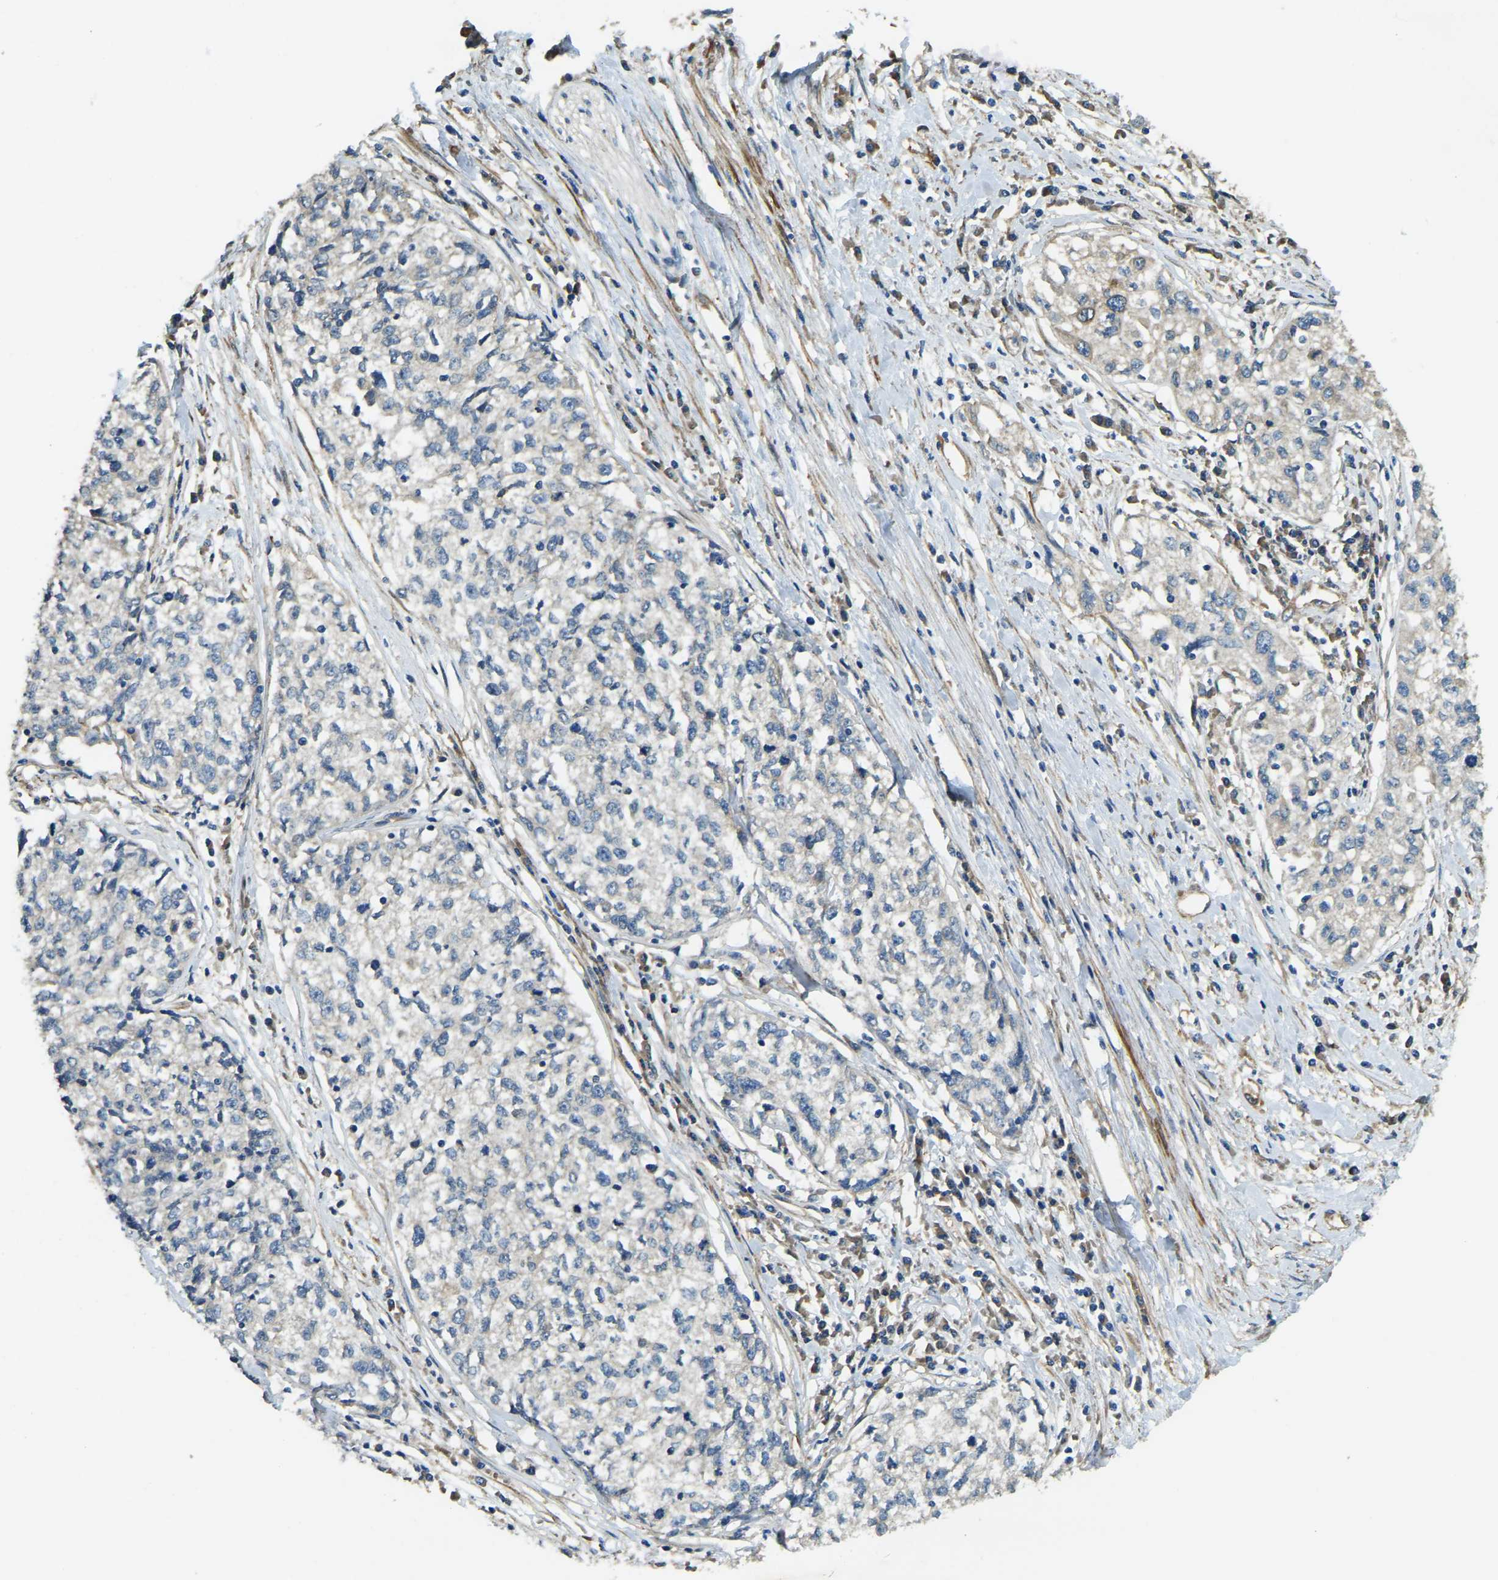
{"staining": {"intensity": "negative", "quantity": "none", "location": "none"}, "tissue": "cervical cancer", "cell_type": "Tumor cells", "image_type": "cancer", "snomed": [{"axis": "morphology", "description": "Squamous cell carcinoma, NOS"}, {"axis": "topography", "description": "Cervix"}], "caption": "Cervical squamous cell carcinoma stained for a protein using IHC displays no staining tumor cells.", "gene": "ERGIC1", "patient": {"sex": "female", "age": 57}}